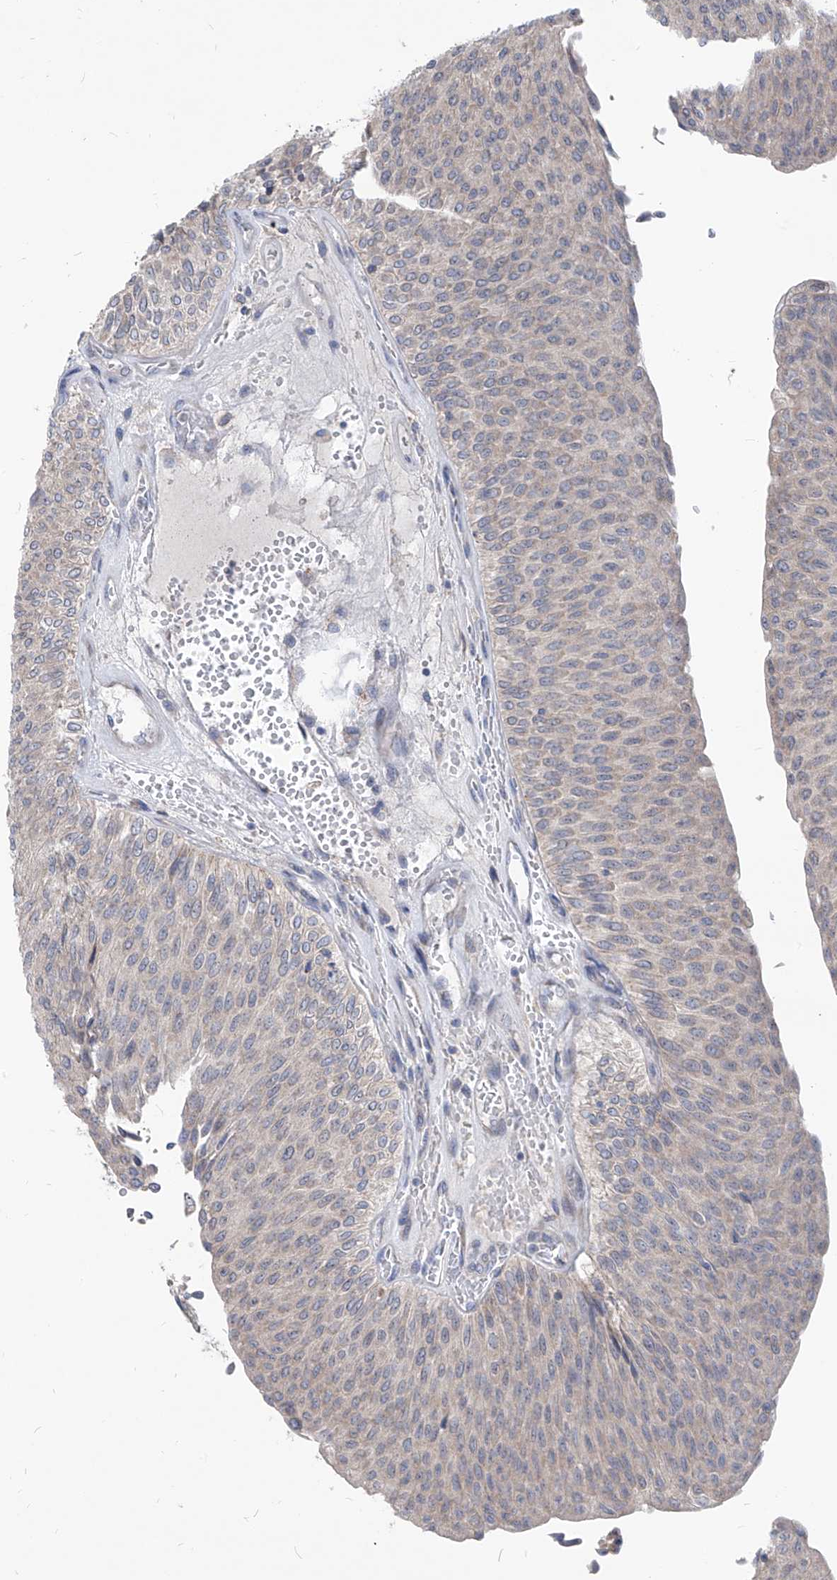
{"staining": {"intensity": "negative", "quantity": "none", "location": "none"}, "tissue": "urothelial cancer", "cell_type": "Tumor cells", "image_type": "cancer", "snomed": [{"axis": "morphology", "description": "Urothelial carcinoma, Low grade"}, {"axis": "topography", "description": "Urinary bladder"}], "caption": "Human urothelial carcinoma (low-grade) stained for a protein using immunohistochemistry (IHC) reveals no expression in tumor cells.", "gene": "AGPS", "patient": {"sex": "male", "age": 78}}